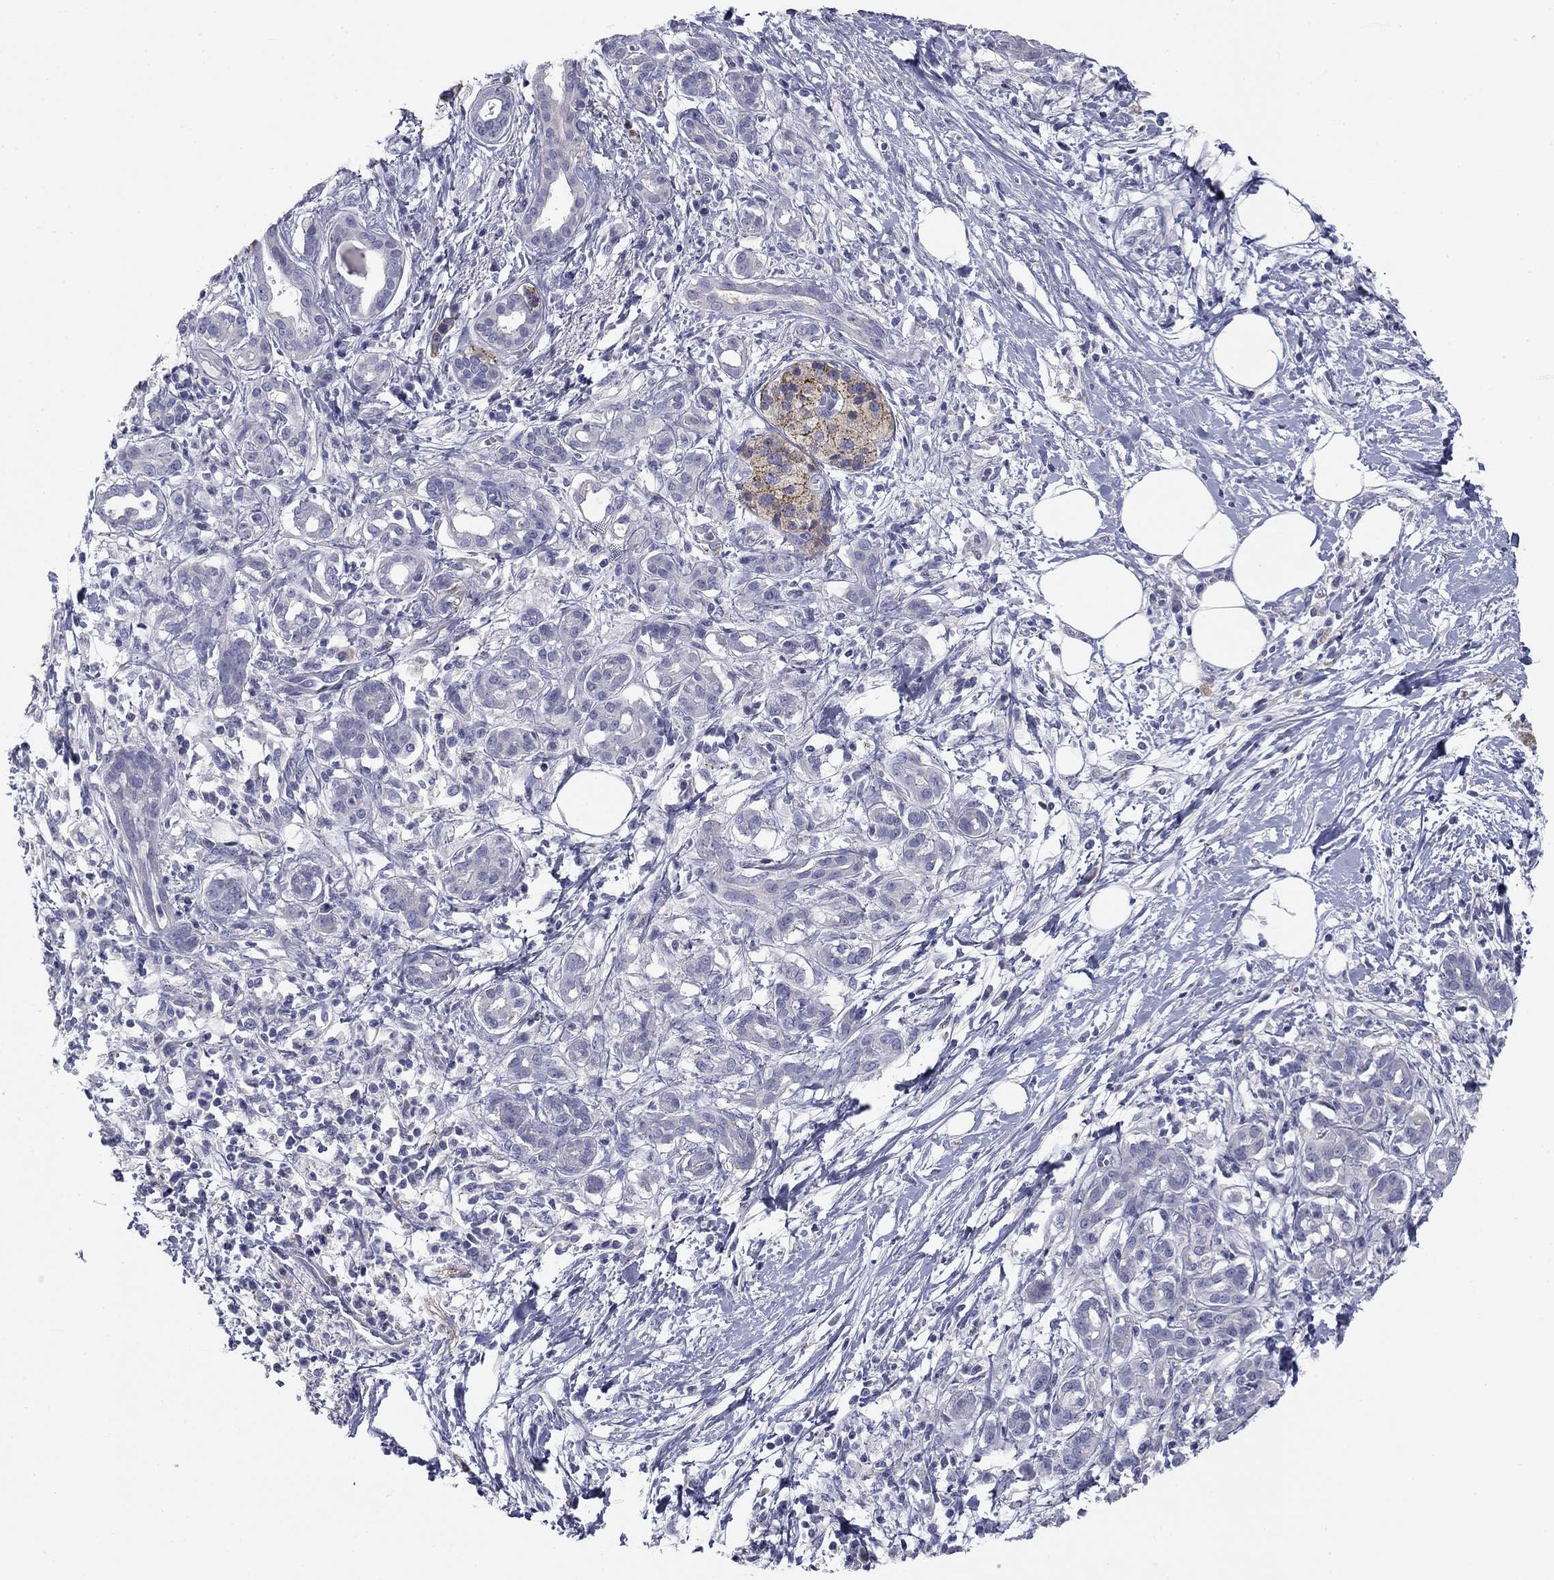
{"staining": {"intensity": "strong", "quantity": "<25%", "location": "cytoplasmic/membranous"}, "tissue": "pancreatic cancer", "cell_type": "Tumor cells", "image_type": "cancer", "snomed": [{"axis": "morphology", "description": "Adenocarcinoma, NOS"}, {"axis": "topography", "description": "Pancreas"}], "caption": "Pancreatic adenocarcinoma stained for a protein shows strong cytoplasmic/membranous positivity in tumor cells. The staining was performed using DAB to visualize the protein expression in brown, while the nuclei were stained in blue with hematoxylin (Magnification: 20x).", "gene": "SEPTIN3", "patient": {"sex": "male", "age": 72}}